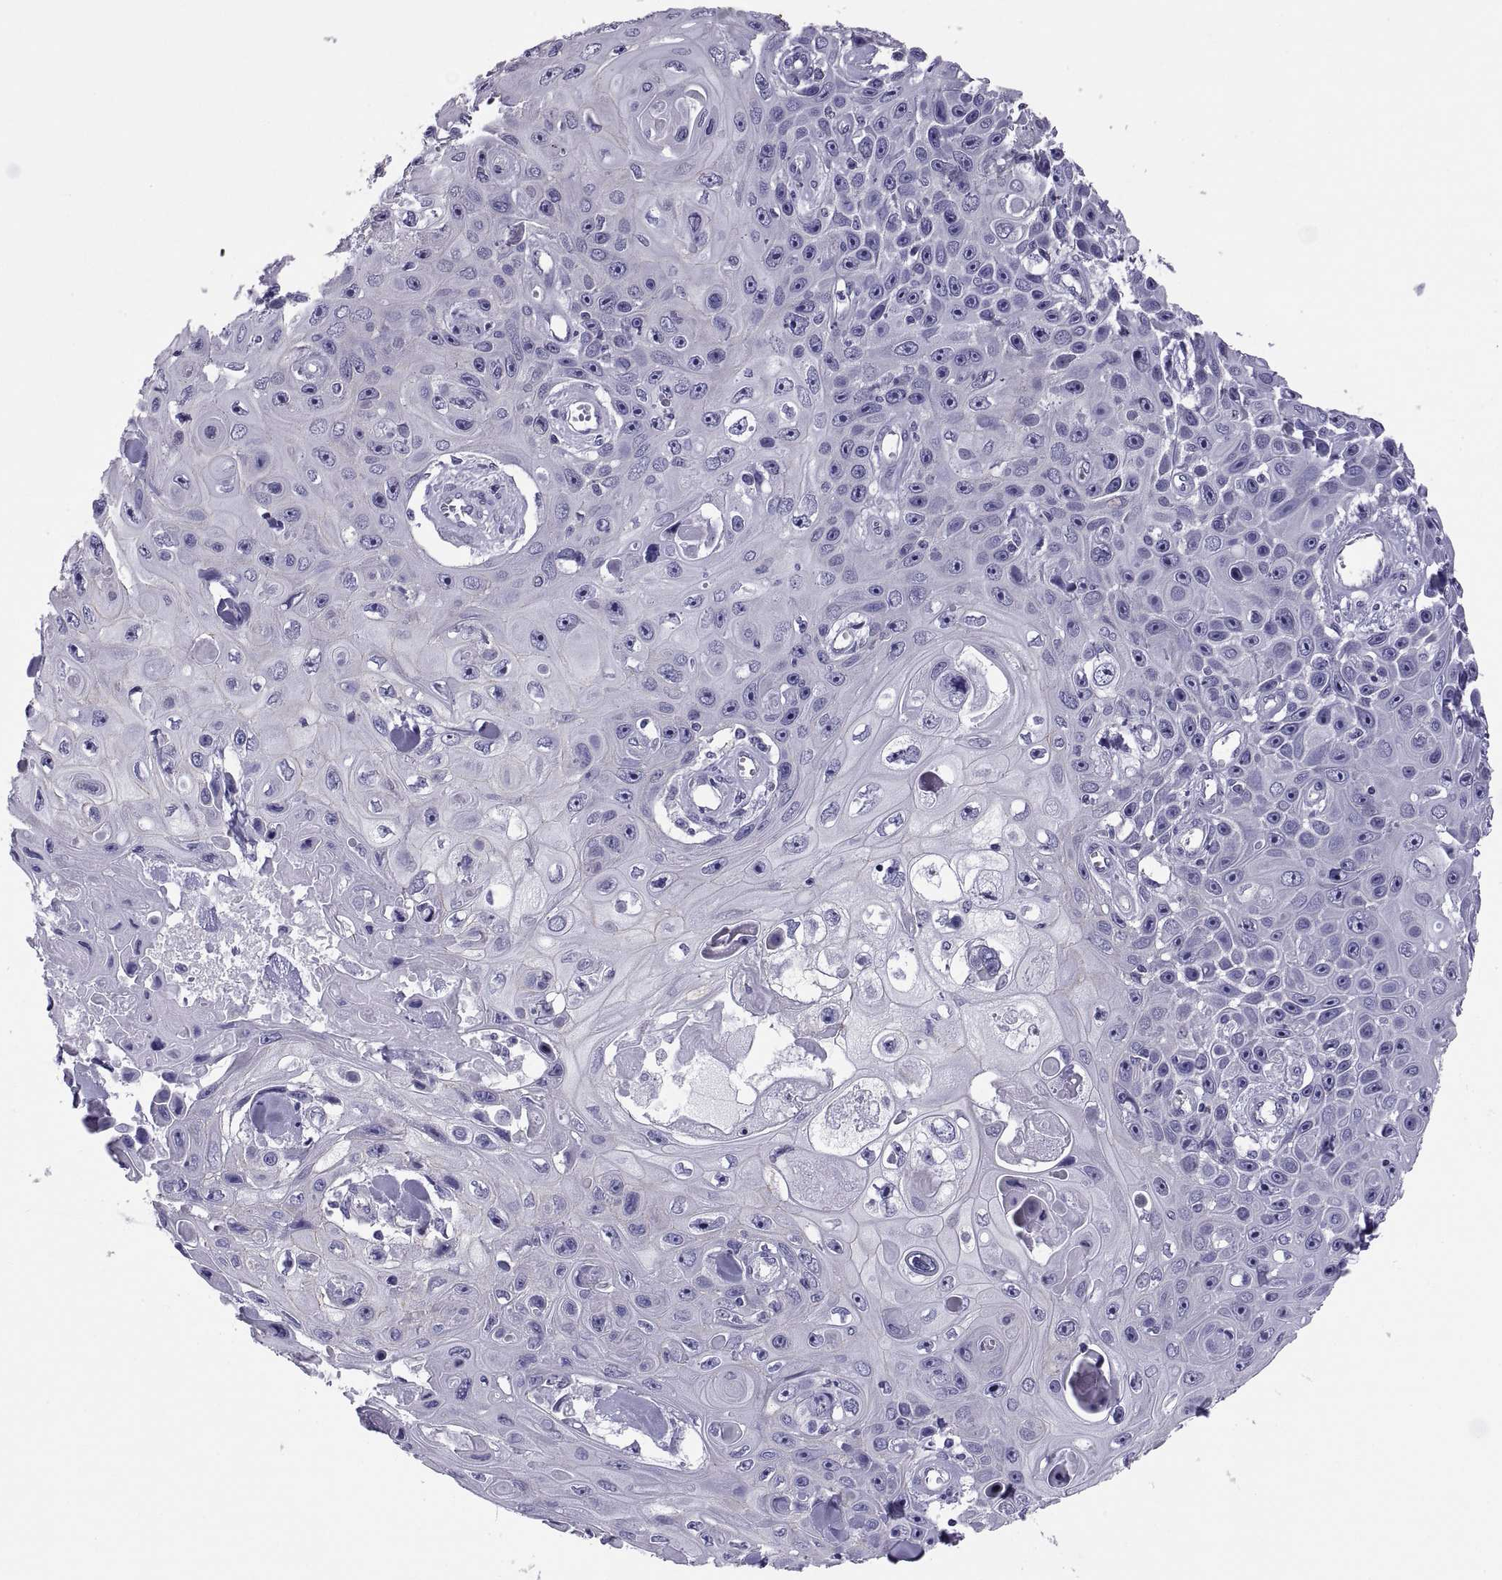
{"staining": {"intensity": "negative", "quantity": "none", "location": "none"}, "tissue": "skin cancer", "cell_type": "Tumor cells", "image_type": "cancer", "snomed": [{"axis": "morphology", "description": "Squamous cell carcinoma, NOS"}, {"axis": "topography", "description": "Skin"}], "caption": "A micrograph of human skin squamous cell carcinoma is negative for staining in tumor cells.", "gene": "RNASE12", "patient": {"sex": "male", "age": 82}}